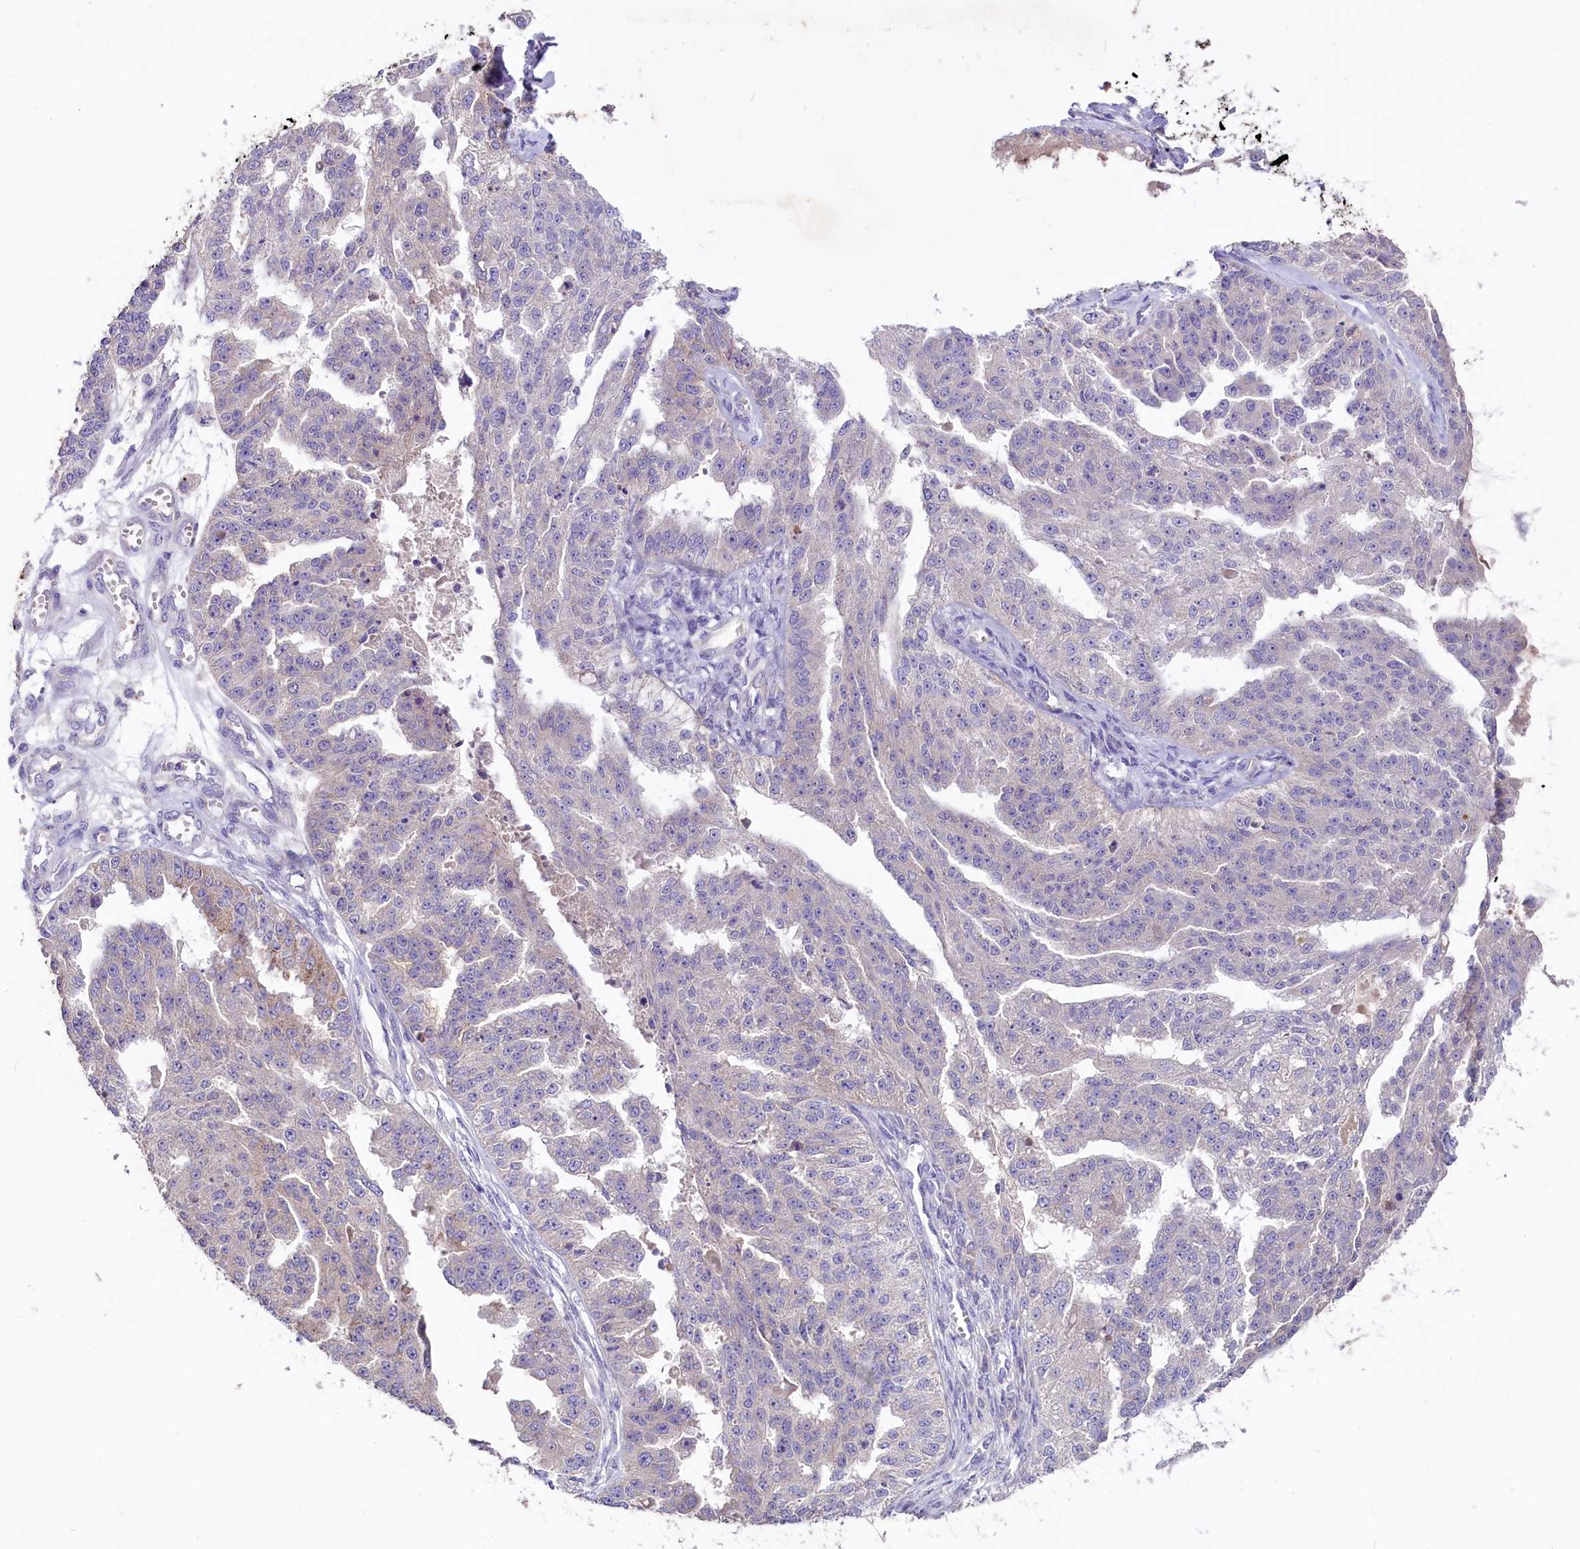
{"staining": {"intensity": "negative", "quantity": "none", "location": "none"}, "tissue": "ovarian cancer", "cell_type": "Tumor cells", "image_type": "cancer", "snomed": [{"axis": "morphology", "description": "Cystadenocarcinoma, serous, NOS"}, {"axis": "topography", "description": "Ovary"}], "caption": "An image of human ovarian serous cystadenocarcinoma is negative for staining in tumor cells.", "gene": "CD99L2", "patient": {"sex": "female", "age": 58}}